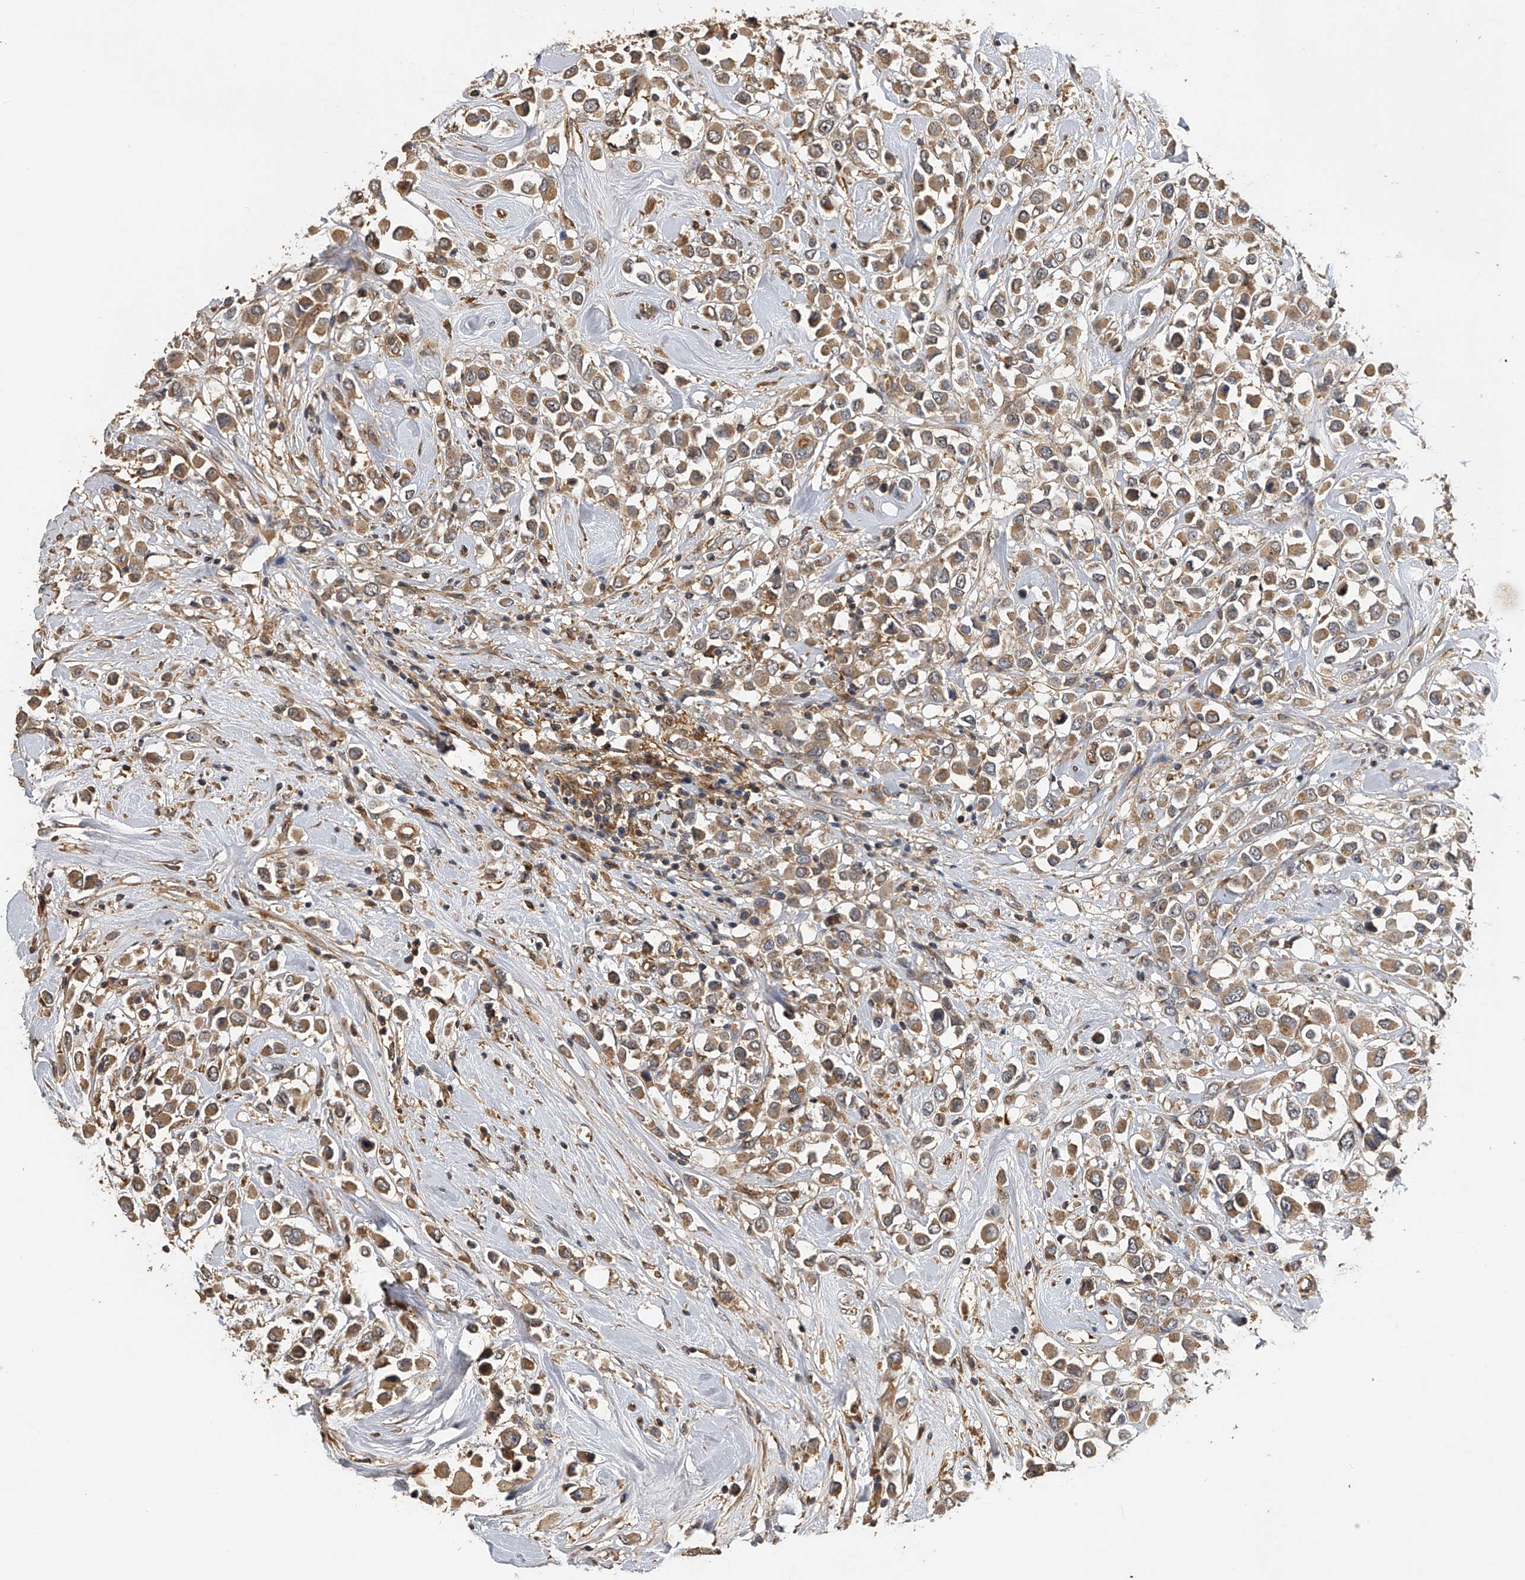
{"staining": {"intensity": "moderate", "quantity": ">75%", "location": "cytoplasmic/membranous"}, "tissue": "breast cancer", "cell_type": "Tumor cells", "image_type": "cancer", "snomed": [{"axis": "morphology", "description": "Duct carcinoma"}, {"axis": "topography", "description": "Breast"}], "caption": "Breast cancer (intraductal carcinoma) stained with a brown dye exhibits moderate cytoplasmic/membranous positive staining in about >75% of tumor cells.", "gene": "PTPRA", "patient": {"sex": "female", "age": 61}}